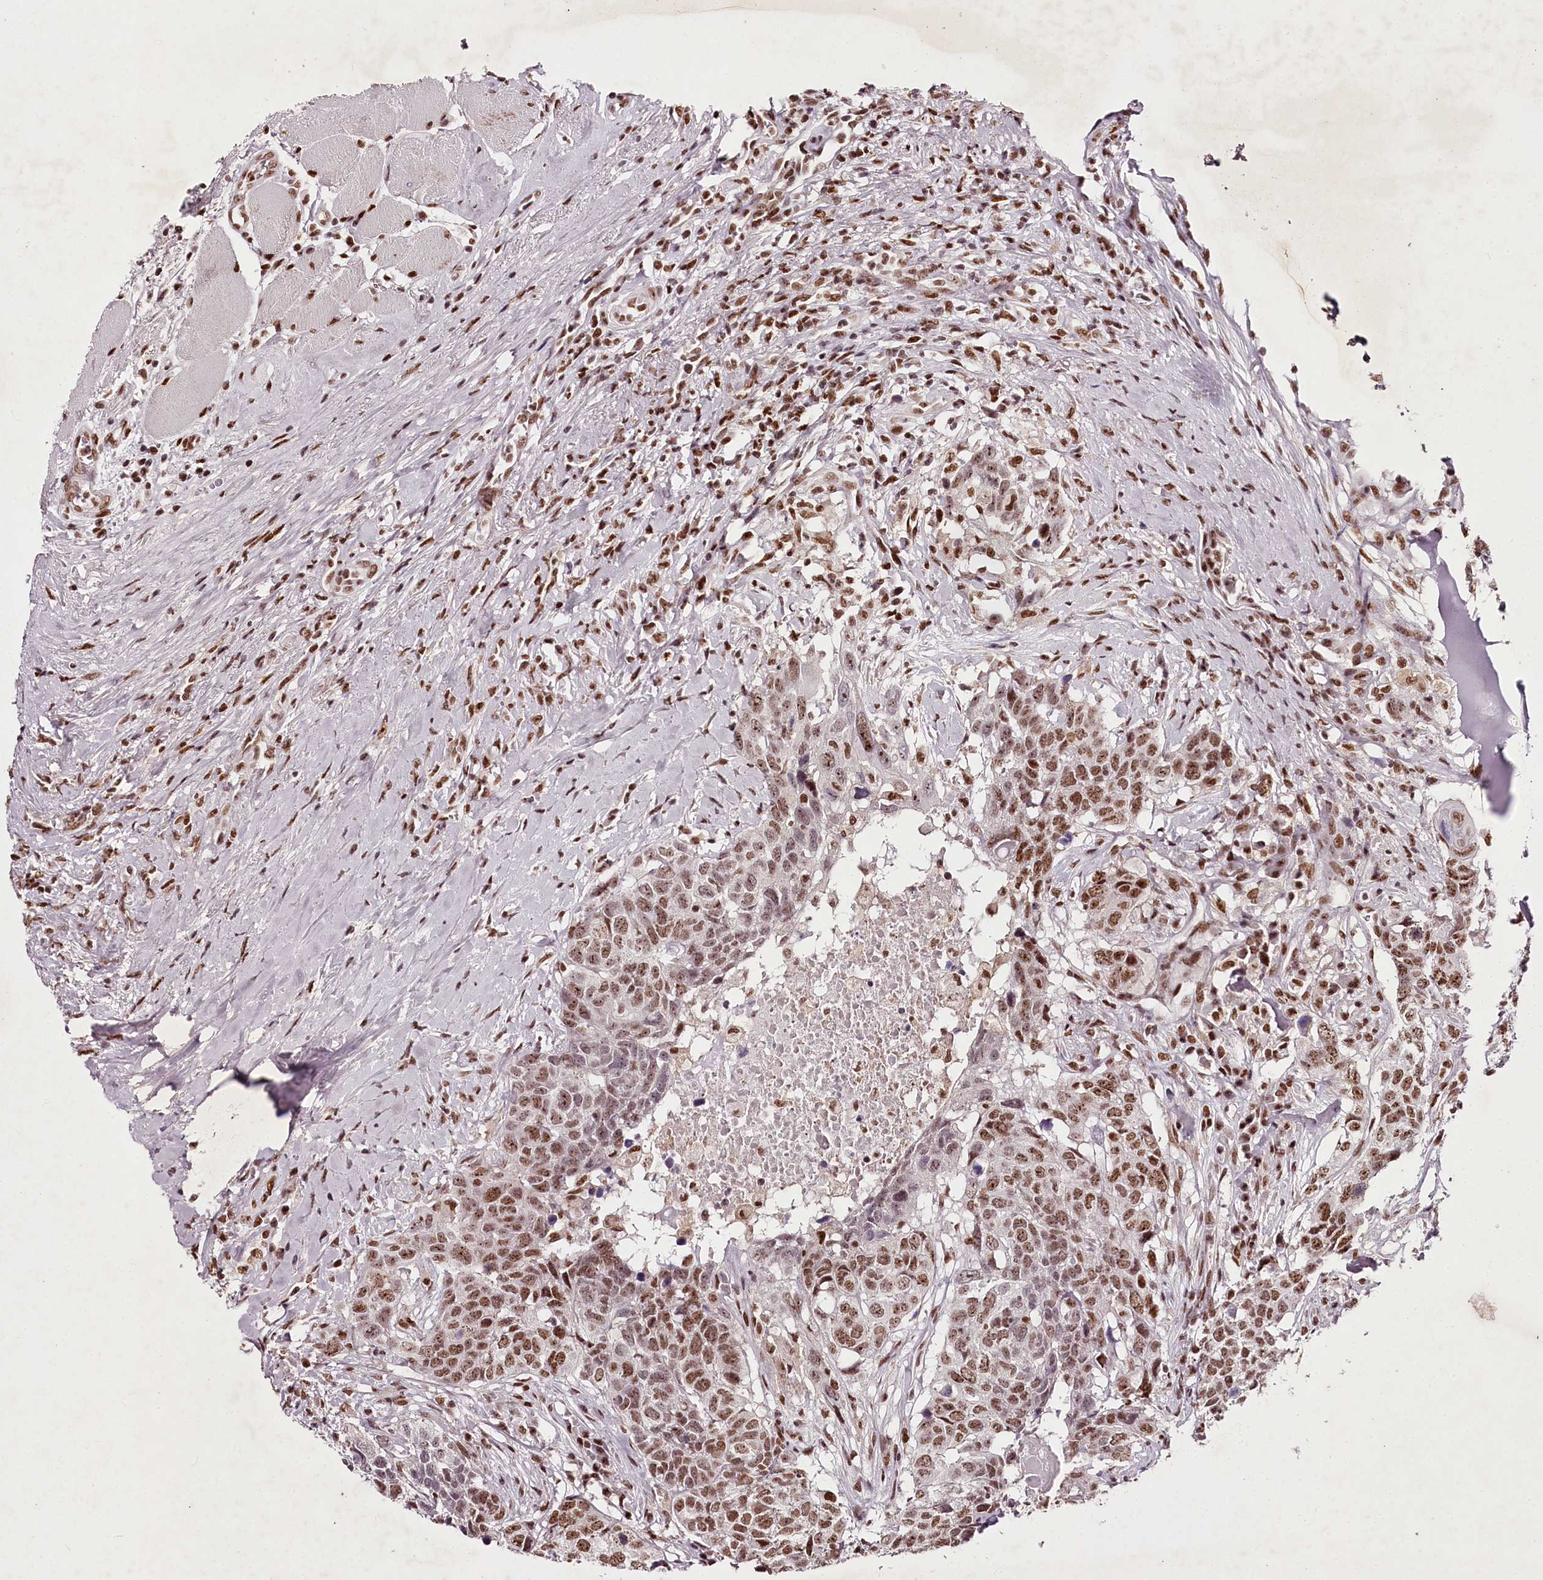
{"staining": {"intensity": "moderate", "quantity": ">75%", "location": "nuclear"}, "tissue": "head and neck cancer", "cell_type": "Tumor cells", "image_type": "cancer", "snomed": [{"axis": "morphology", "description": "Squamous cell carcinoma, NOS"}, {"axis": "topography", "description": "Head-Neck"}], "caption": "Tumor cells reveal medium levels of moderate nuclear positivity in about >75% of cells in head and neck squamous cell carcinoma.", "gene": "PSPC1", "patient": {"sex": "male", "age": 66}}